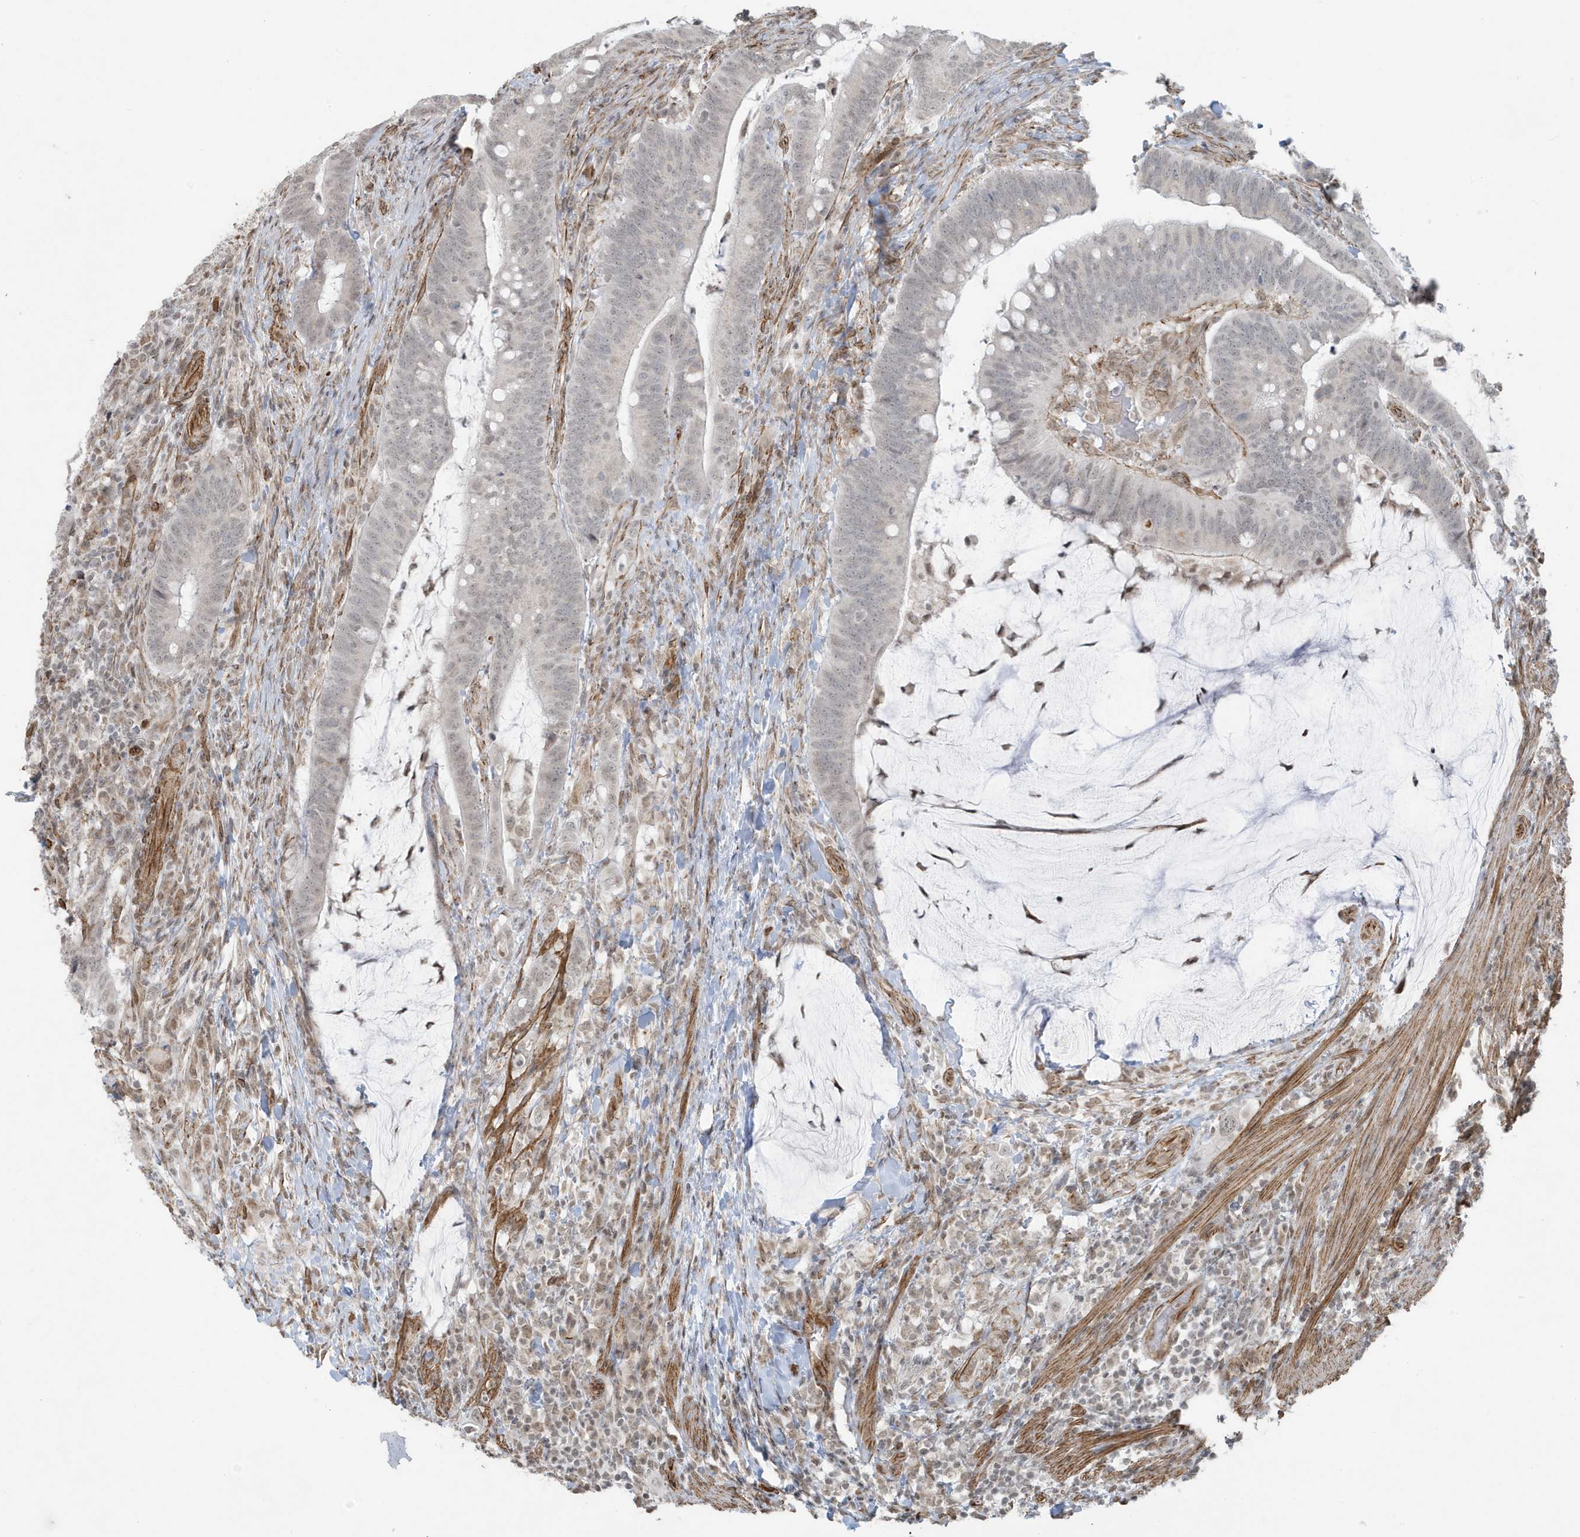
{"staining": {"intensity": "negative", "quantity": "none", "location": "none"}, "tissue": "colorectal cancer", "cell_type": "Tumor cells", "image_type": "cancer", "snomed": [{"axis": "morphology", "description": "Adenocarcinoma, NOS"}, {"axis": "topography", "description": "Colon"}], "caption": "This is an immunohistochemistry image of human colorectal cancer (adenocarcinoma). There is no staining in tumor cells.", "gene": "CHCHD4", "patient": {"sex": "female", "age": 66}}